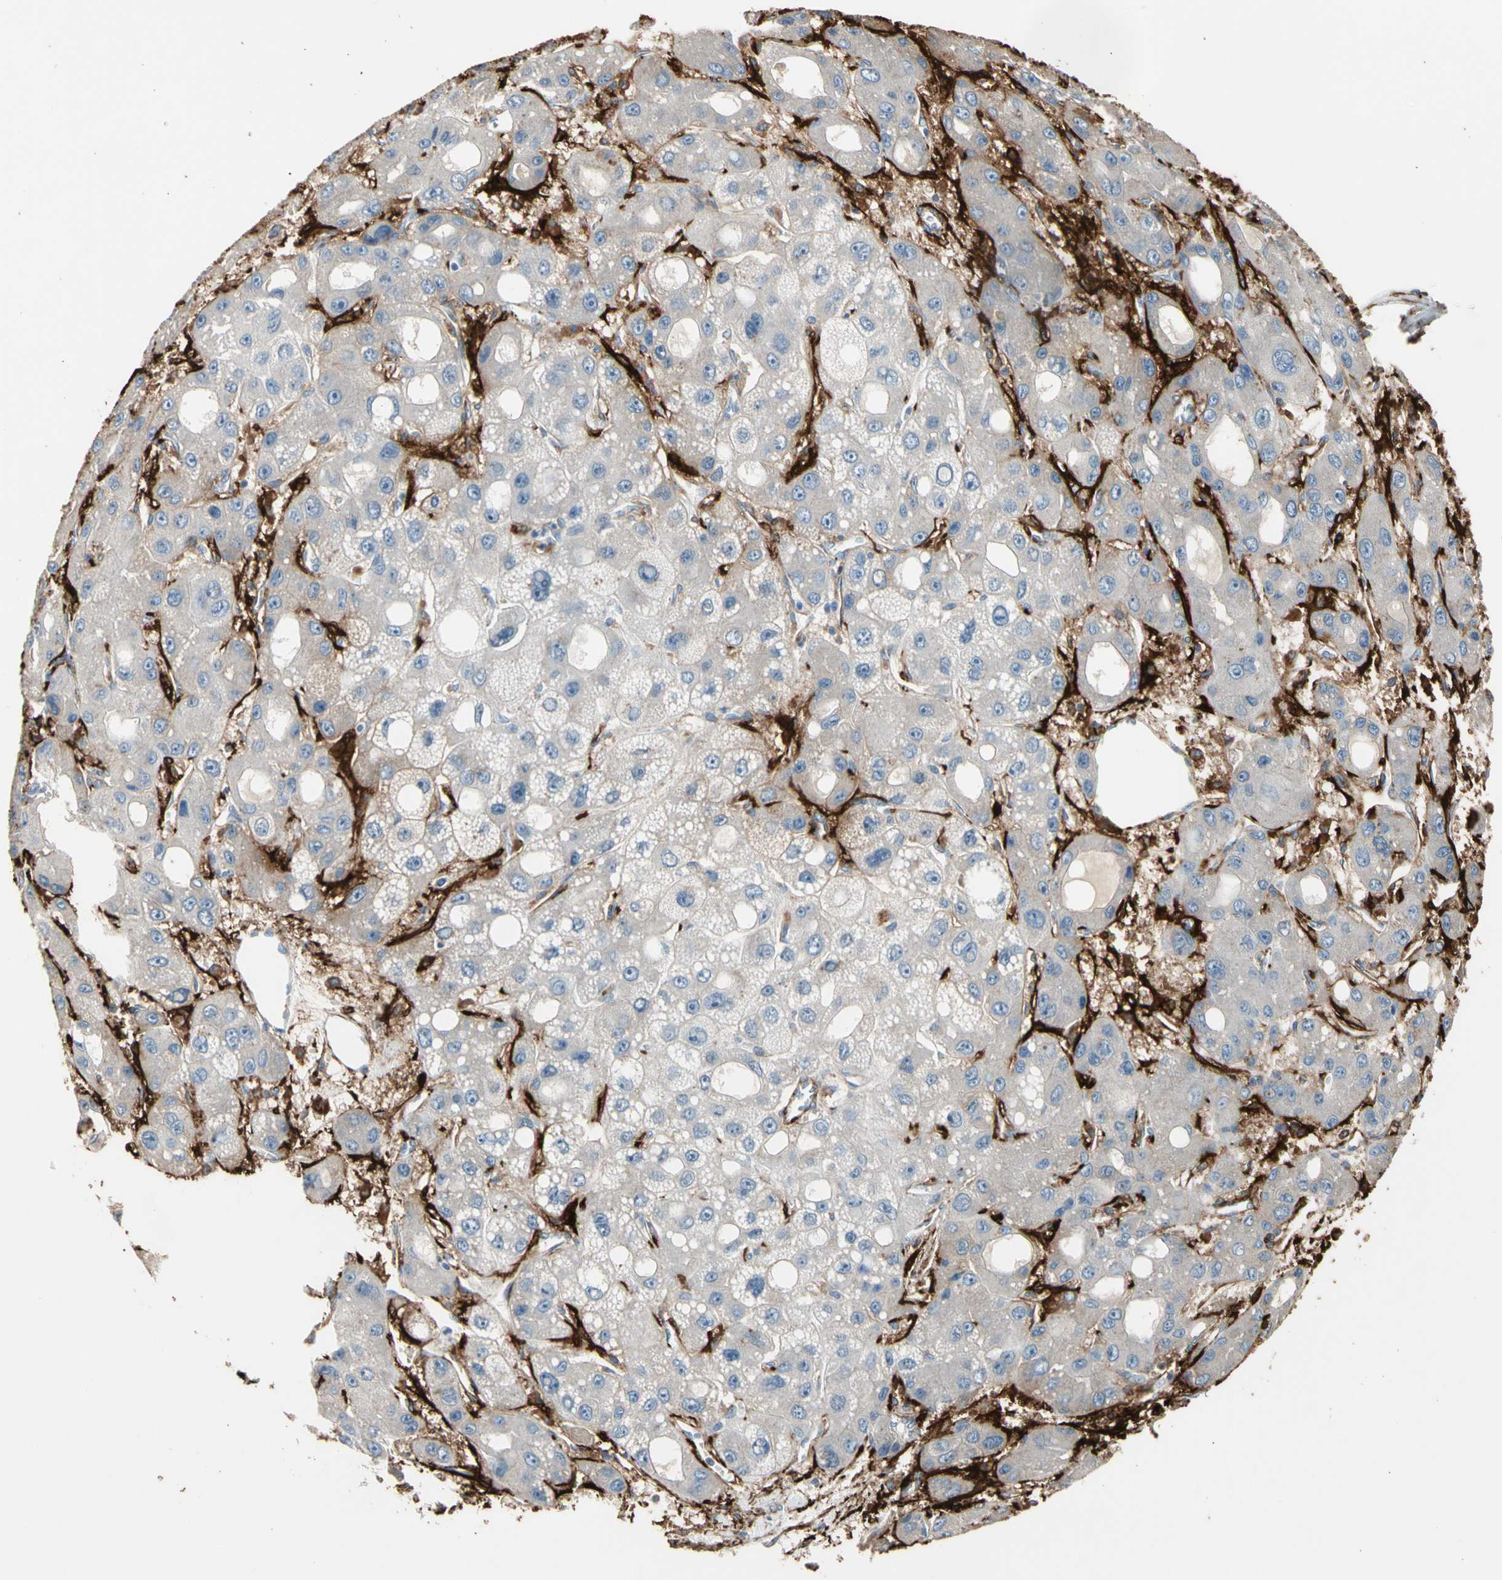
{"staining": {"intensity": "weak", "quantity": "<25%", "location": "cytoplasmic/membranous"}, "tissue": "liver cancer", "cell_type": "Tumor cells", "image_type": "cancer", "snomed": [{"axis": "morphology", "description": "Carcinoma, Hepatocellular, NOS"}, {"axis": "topography", "description": "Liver"}], "caption": "The image demonstrates no staining of tumor cells in hepatocellular carcinoma (liver).", "gene": "SUSD2", "patient": {"sex": "male", "age": 55}}